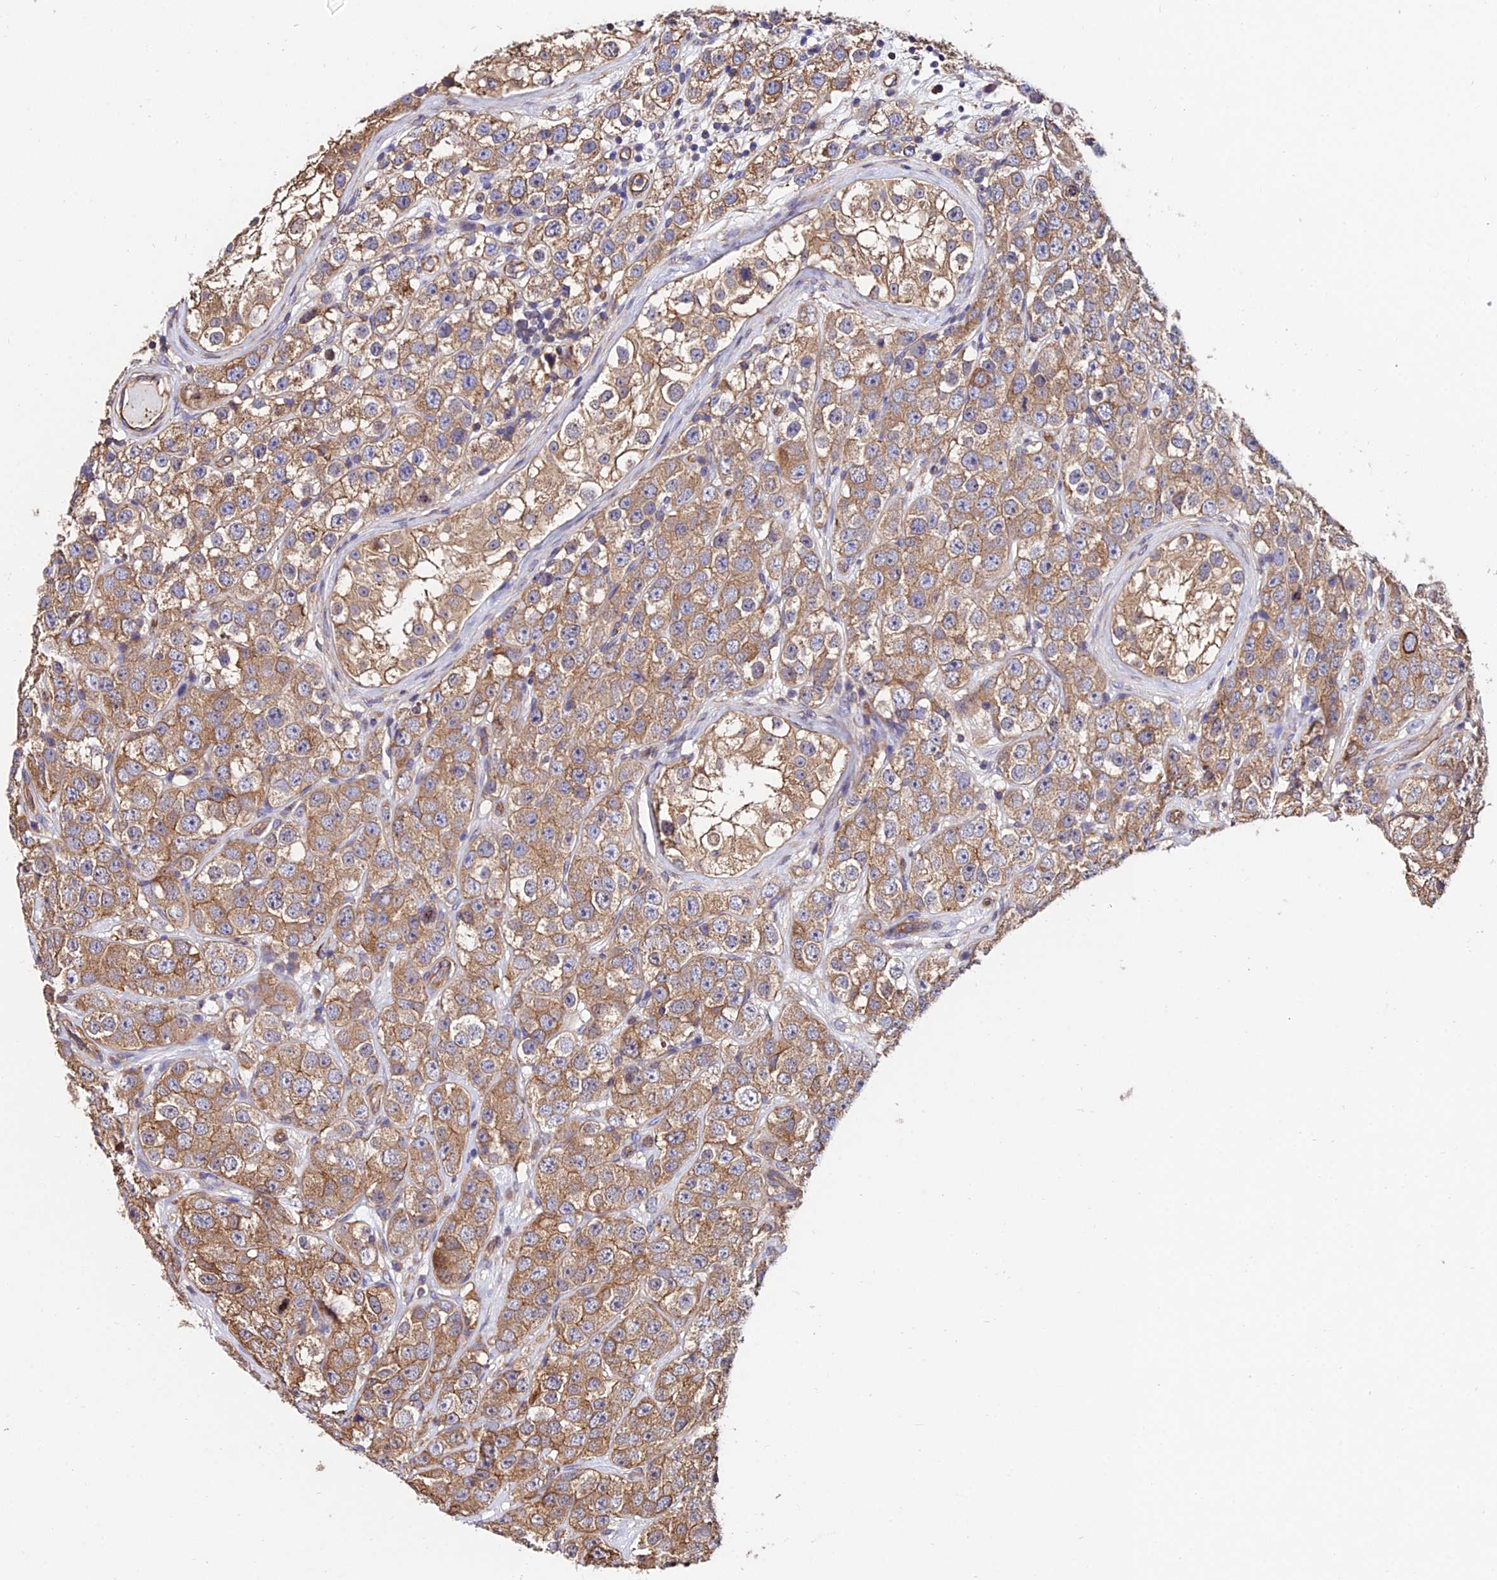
{"staining": {"intensity": "moderate", "quantity": ">75%", "location": "cytoplasmic/membranous"}, "tissue": "testis cancer", "cell_type": "Tumor cells", "image_type": "cancer", "snomed": [{"axis": "morphology", "description": "Seminoma, NOS"}, {"axis": "topography", "description": "Testis"}], "caption": "Brown immunohistochemical staining in testis cancer (seminoma) displays moderate cytoplasmic/membranous staining in about >75% of tumor cells.", "gene": "CALM2", "patient": {"sex": "male", "age": 28}}